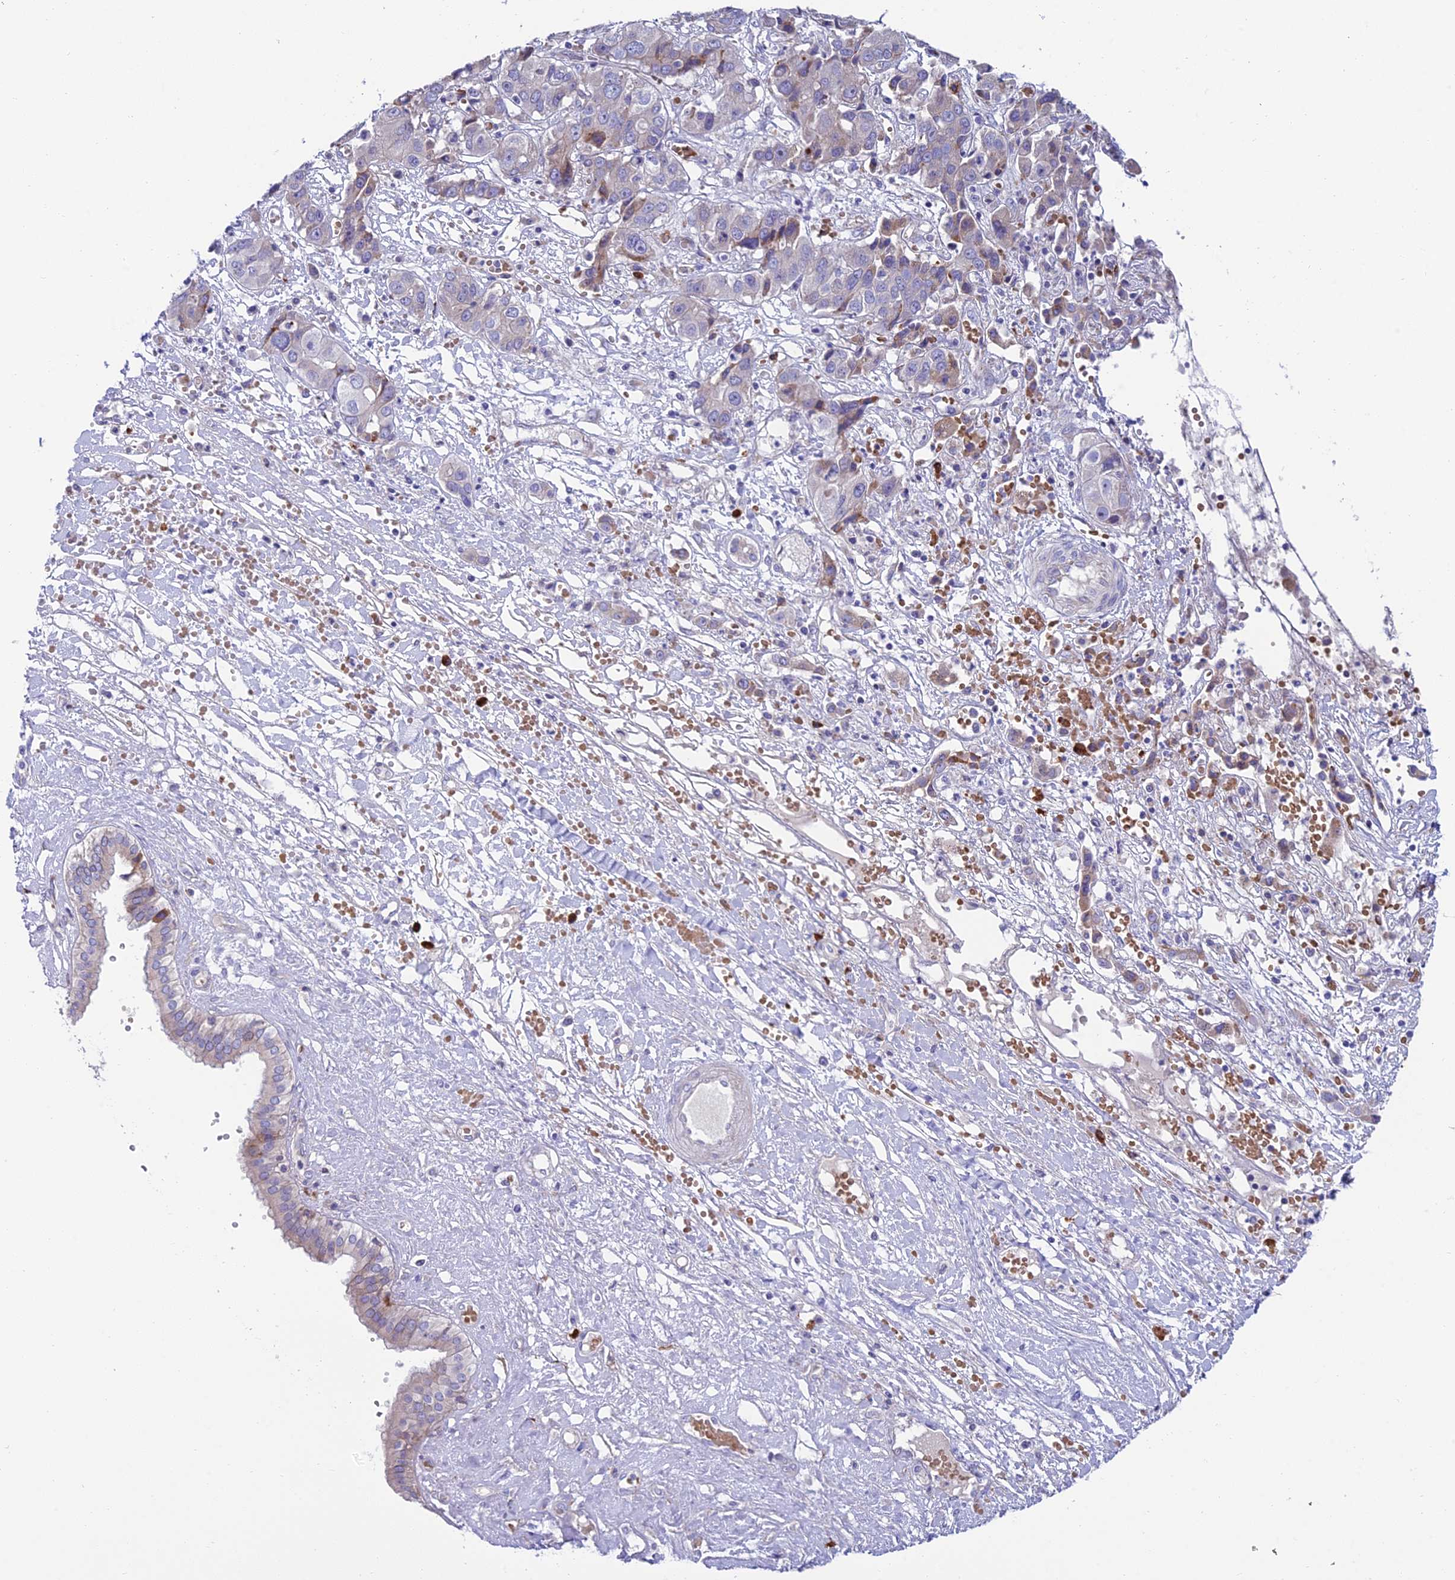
{"staining": {"intensity": "weak", "quantity": "<25%", "location": "cytoplasmic/membranous"}, "tissue": "liver cancer", "cell_type": "Tumor cells", "image_type": "cancer", "snomed": [{"axis": "morphology", "description": "Cholangiocarcinoma"}, {"axis": "topography", "description": "Liver"}], "caption": "IHC of liver cancer displays no expression in tumor cells.", "gene": "MACIR", "patient": {"sex": "male", "age": 67}}